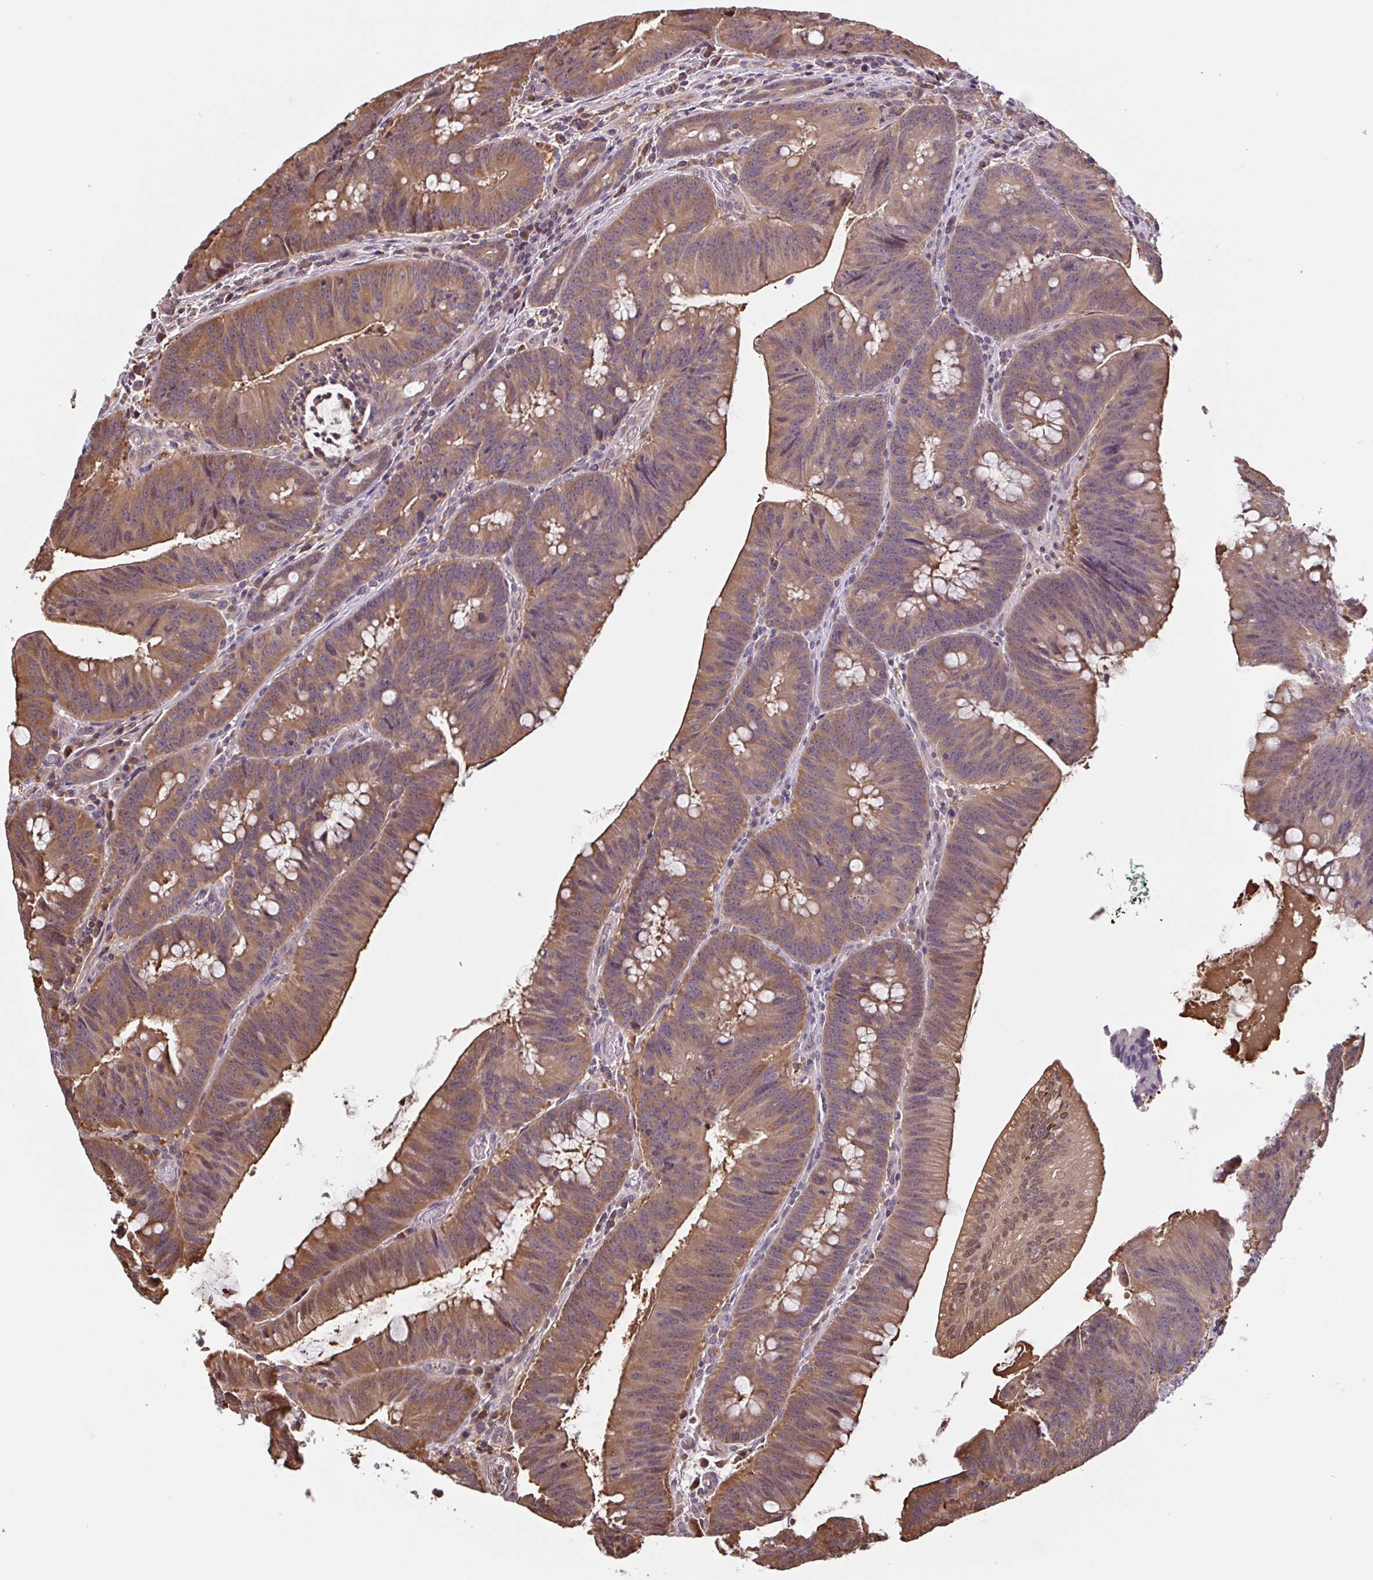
{"staining": {"intensity": "moderate", "quantity": ">75%", "location": "cytoplasmic/membranous"}, "tissue": "colorectal cancer", "cell_type": "Tumor cells", "image_type": "cancer", "snomed": [{"axis": "morphology", "description": "Adenocarcinoma, NOS"}, {"axis": "topography", "description": "Colon"}], "caption": "Adenocarcinoma (colorectal) stained with a protein marker shows moderate staining in tumor cells.", "gene": "OTOP2", "patient": {"sex": "female", "age": 87}}